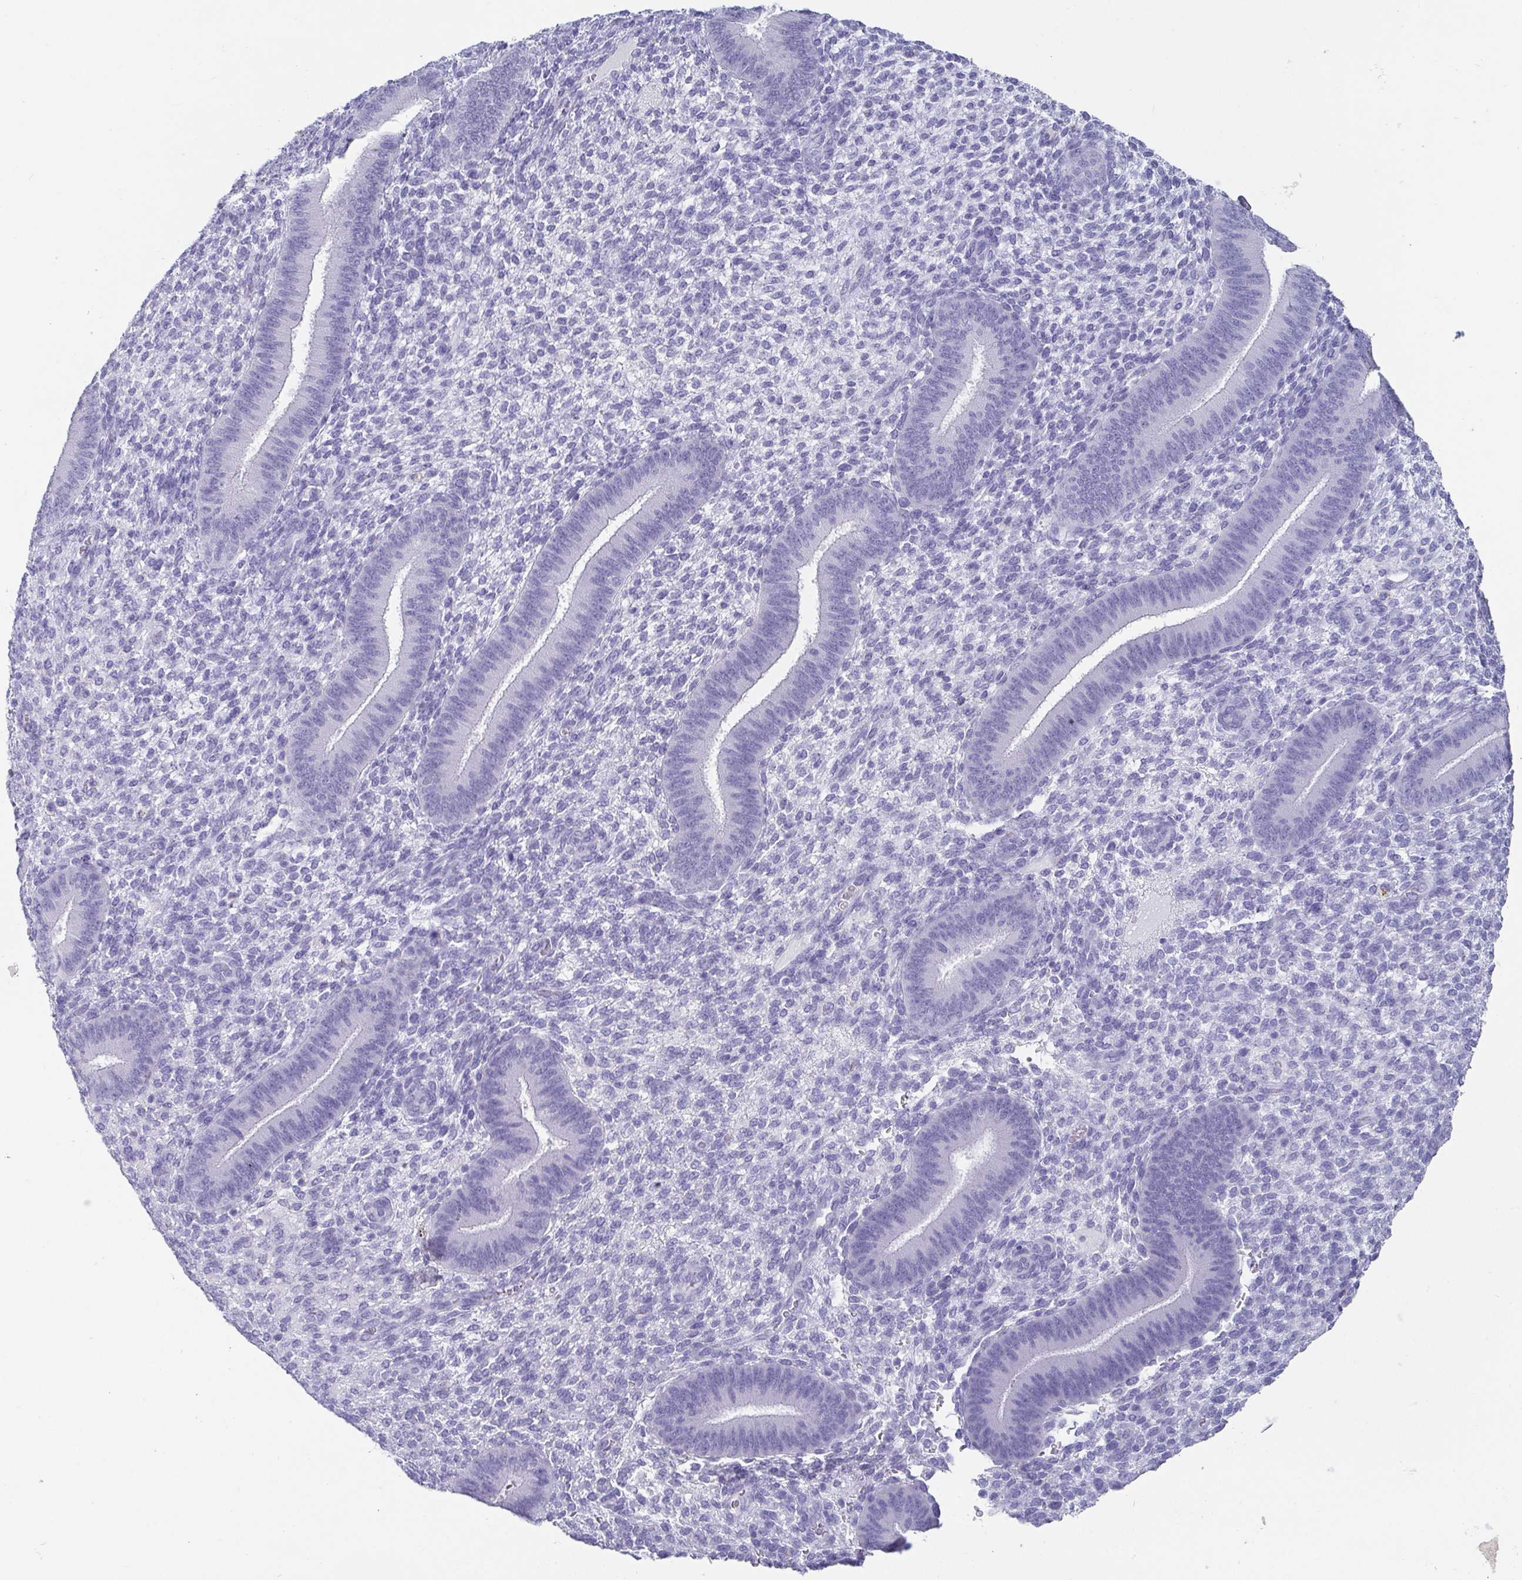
{"staining": {"intensity": "negative", "quantity": "none", "location": "none"}, "tissue": "endometrium", "cell_type": "Cells in endometrial stroma", "image_type": "normal", "snomed": [{"axis": "morphology", "description": "Normal tissue, NOS"}, {"axis": "topography", "description": "Endometrium"}], "caption": "This is an IHC micrograph of normal human endometrium. There is no positivity in cells in endometrial stroma.", "gene": "SCGN", "patient": {"sex": "female", "age": 39}}